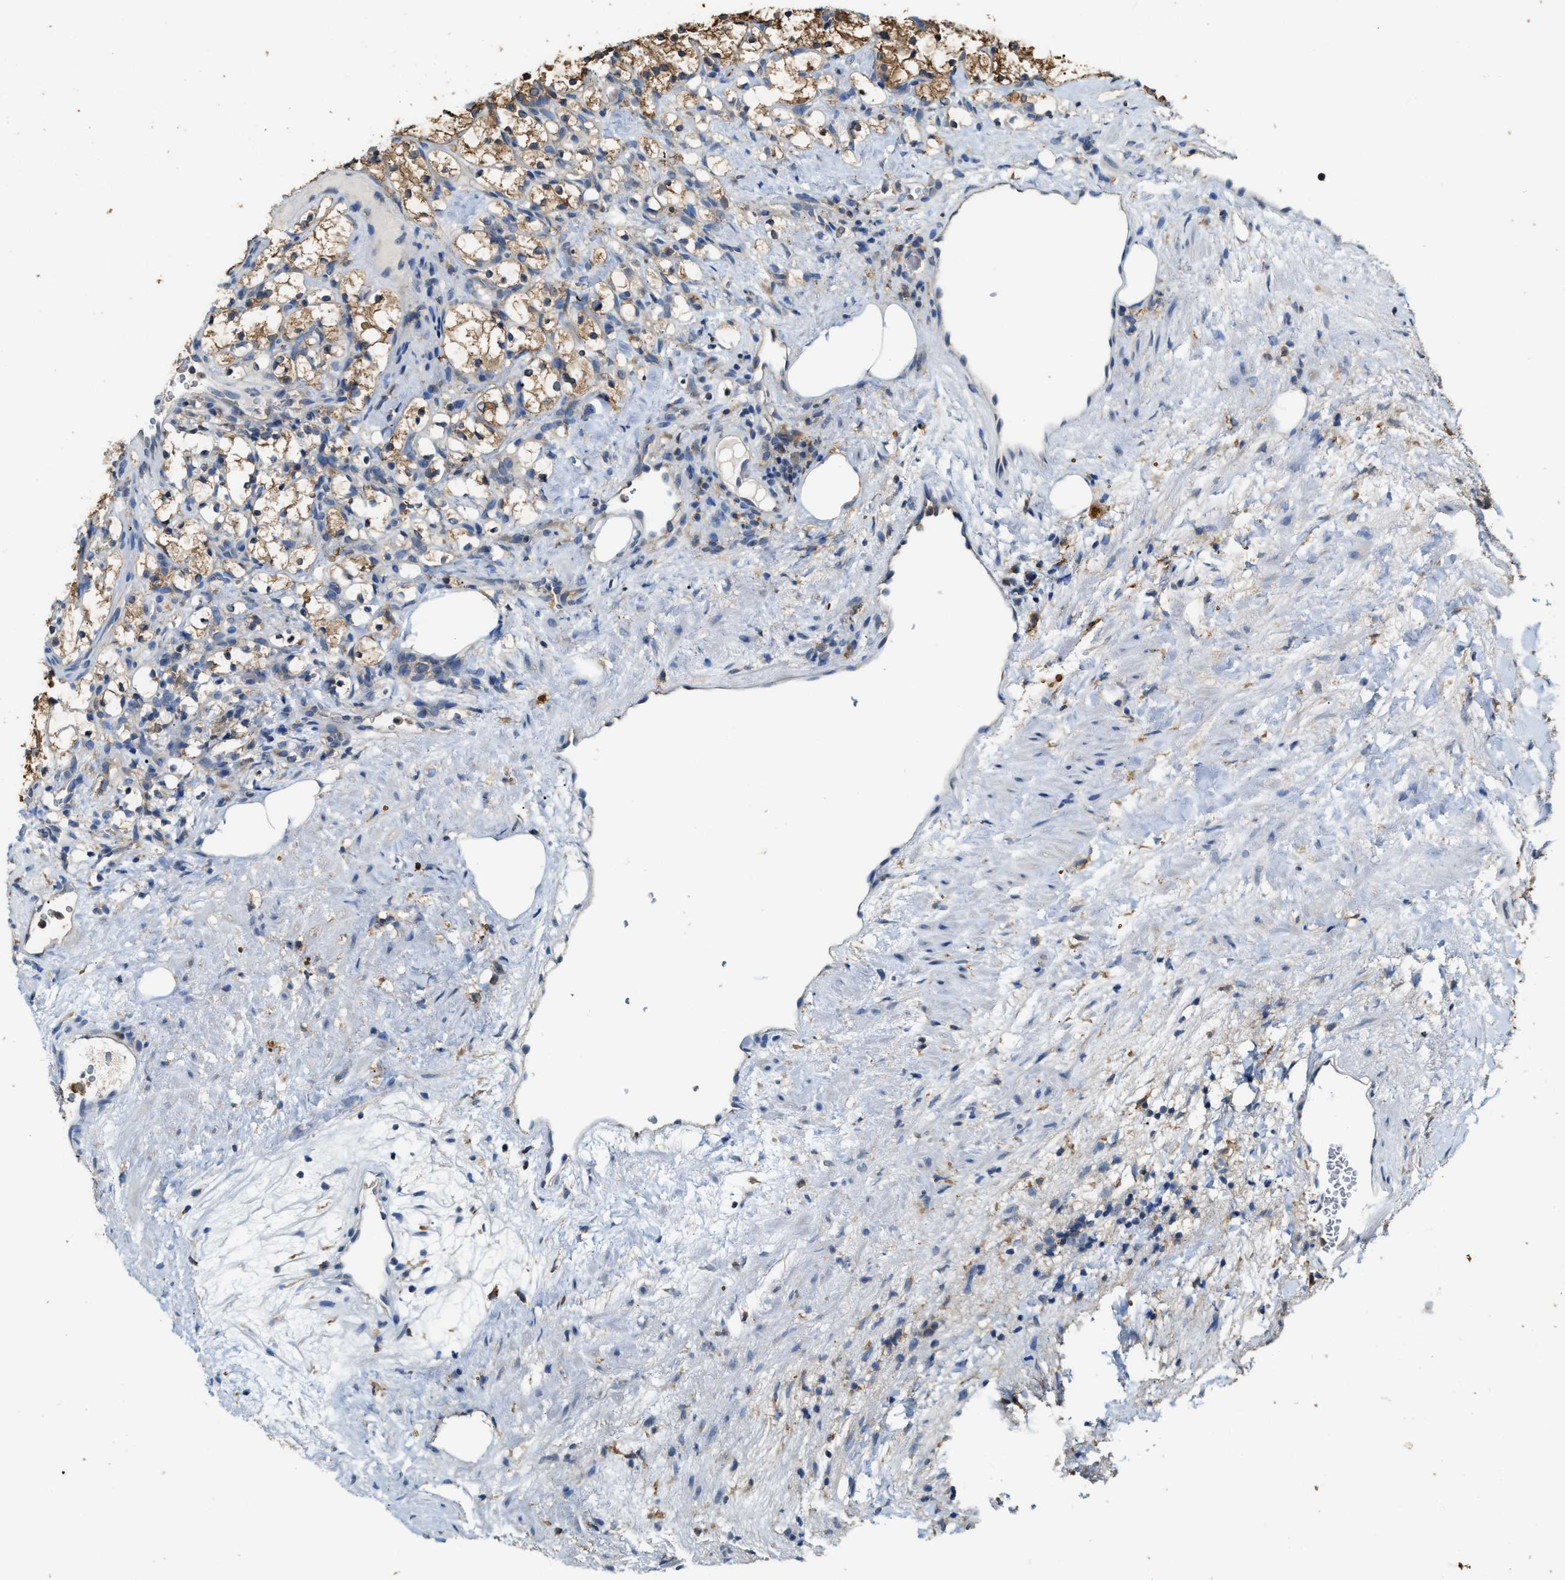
{"staining": {"intensity": "moderate", "quantity": ">75%", "location": "cytoplasmic/membranous"}, "tissue": "renal cancer", "cell_type": "Tumor cells", "image_type": "cancer", "snomed": [{"axis": "morphology", "description": "Adenocarcinoma, NOS"}, {"axis": "topography", "description": "Kidney"}], "caption": "DAB (3,3'-diaminobenzidine) immunohistochemical staining of renal cancer demonstrates moderate cytoplasmic/membranous protein staining in about >75% of tumor cells. (IHC, brightfield microscopy, high magnification).", "gene": "GCN1", "patient": {"sex": "female", "age": 69}}